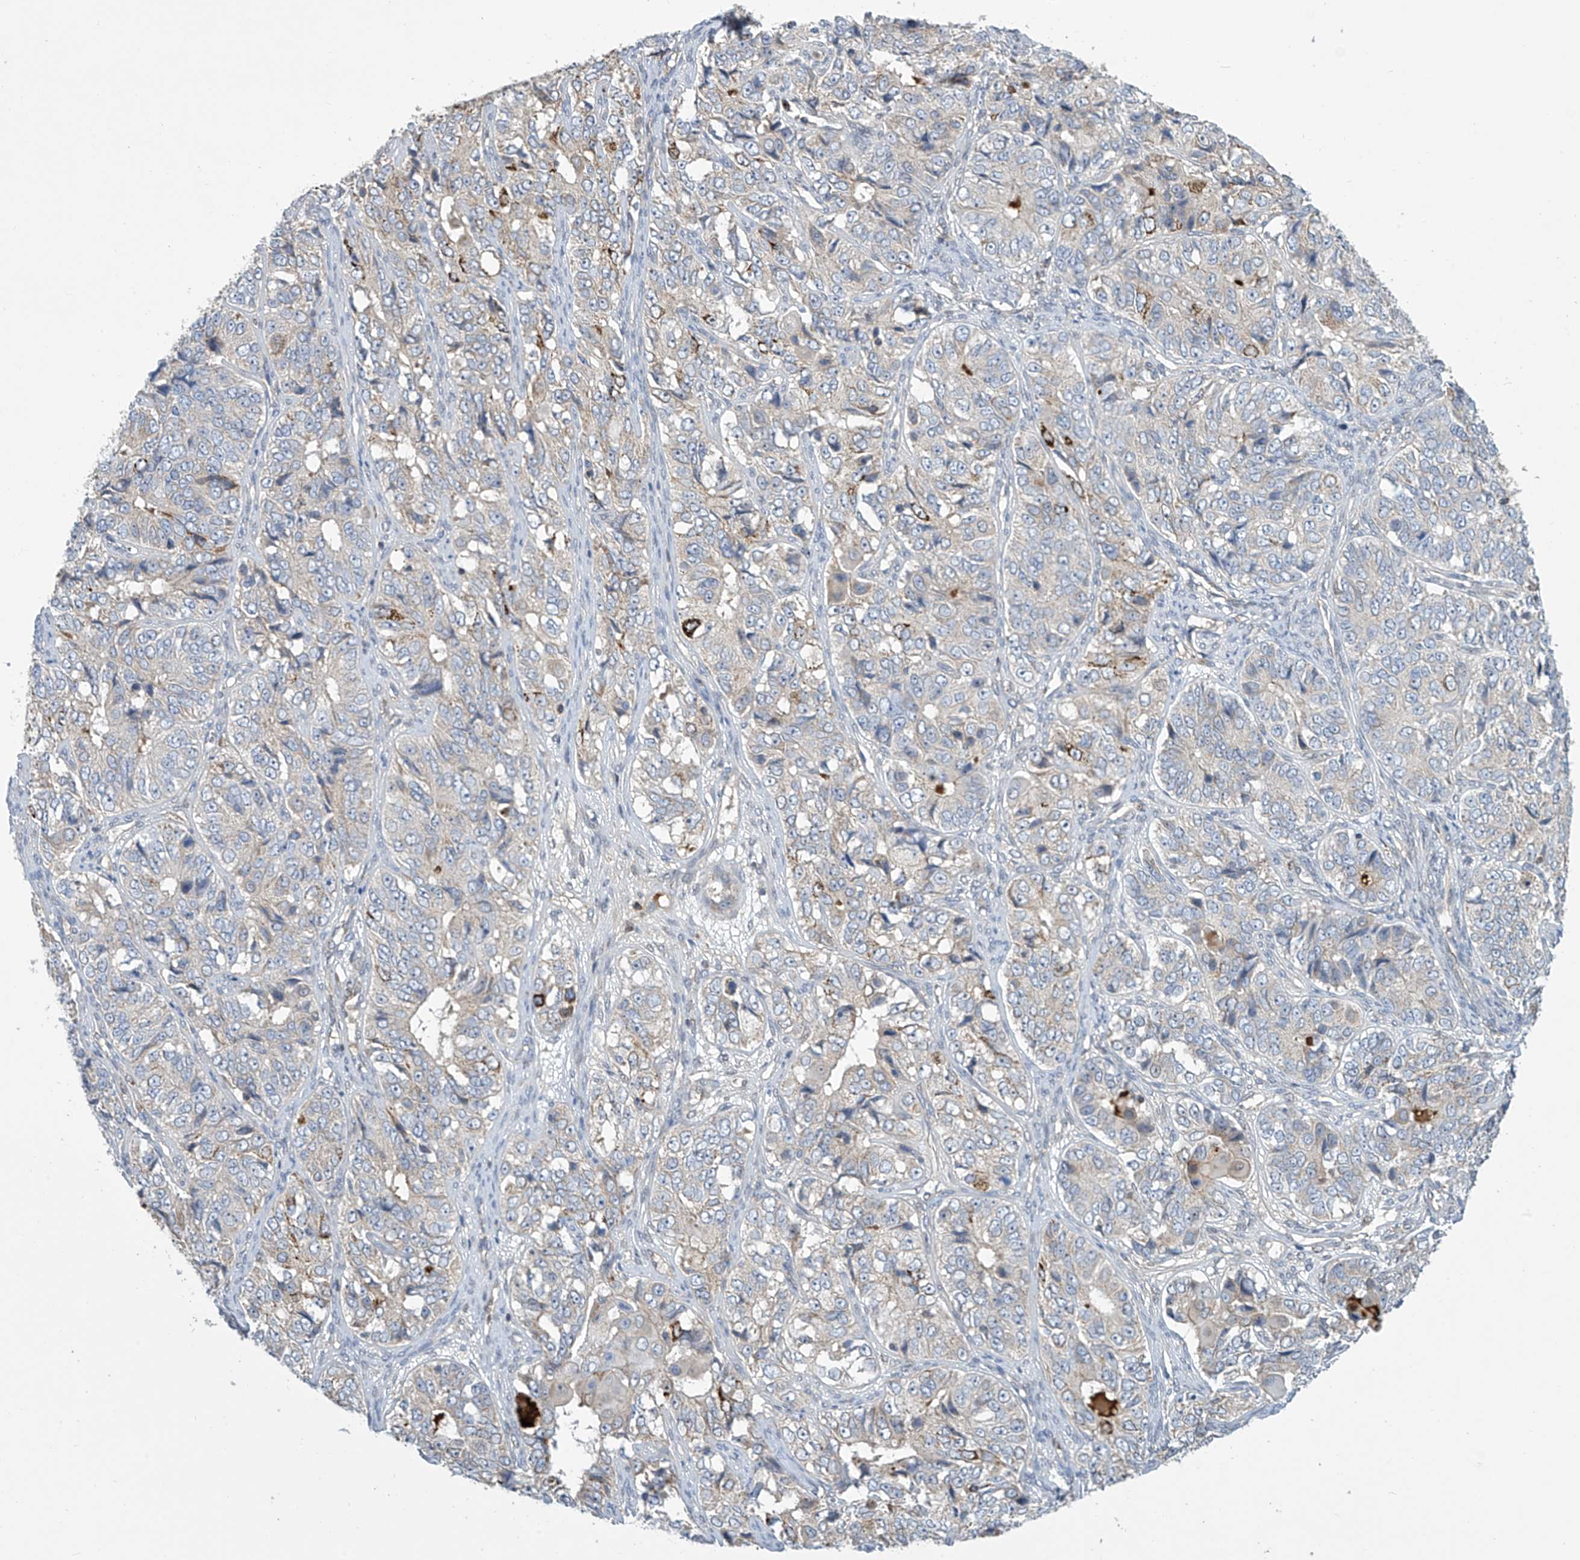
{"staining": {"intensity": "negative", "quantity": "none", "location": "none"}, "tissue": "ovarian cancer", "cell_type": "Tumor cells", "image_type": "cancer", "snomed": [{"axis": "morphology", "description": "Carcinoma, endometroid"}, {"axis": "topography", "description": "Ovary"}], "caption": "Immunohistochemistry (IHC) of ovarian cancer demonstrates no positivity in tumor cells.", "gene": "IBA57", "patient": {"sex": "female", "age": 51}}